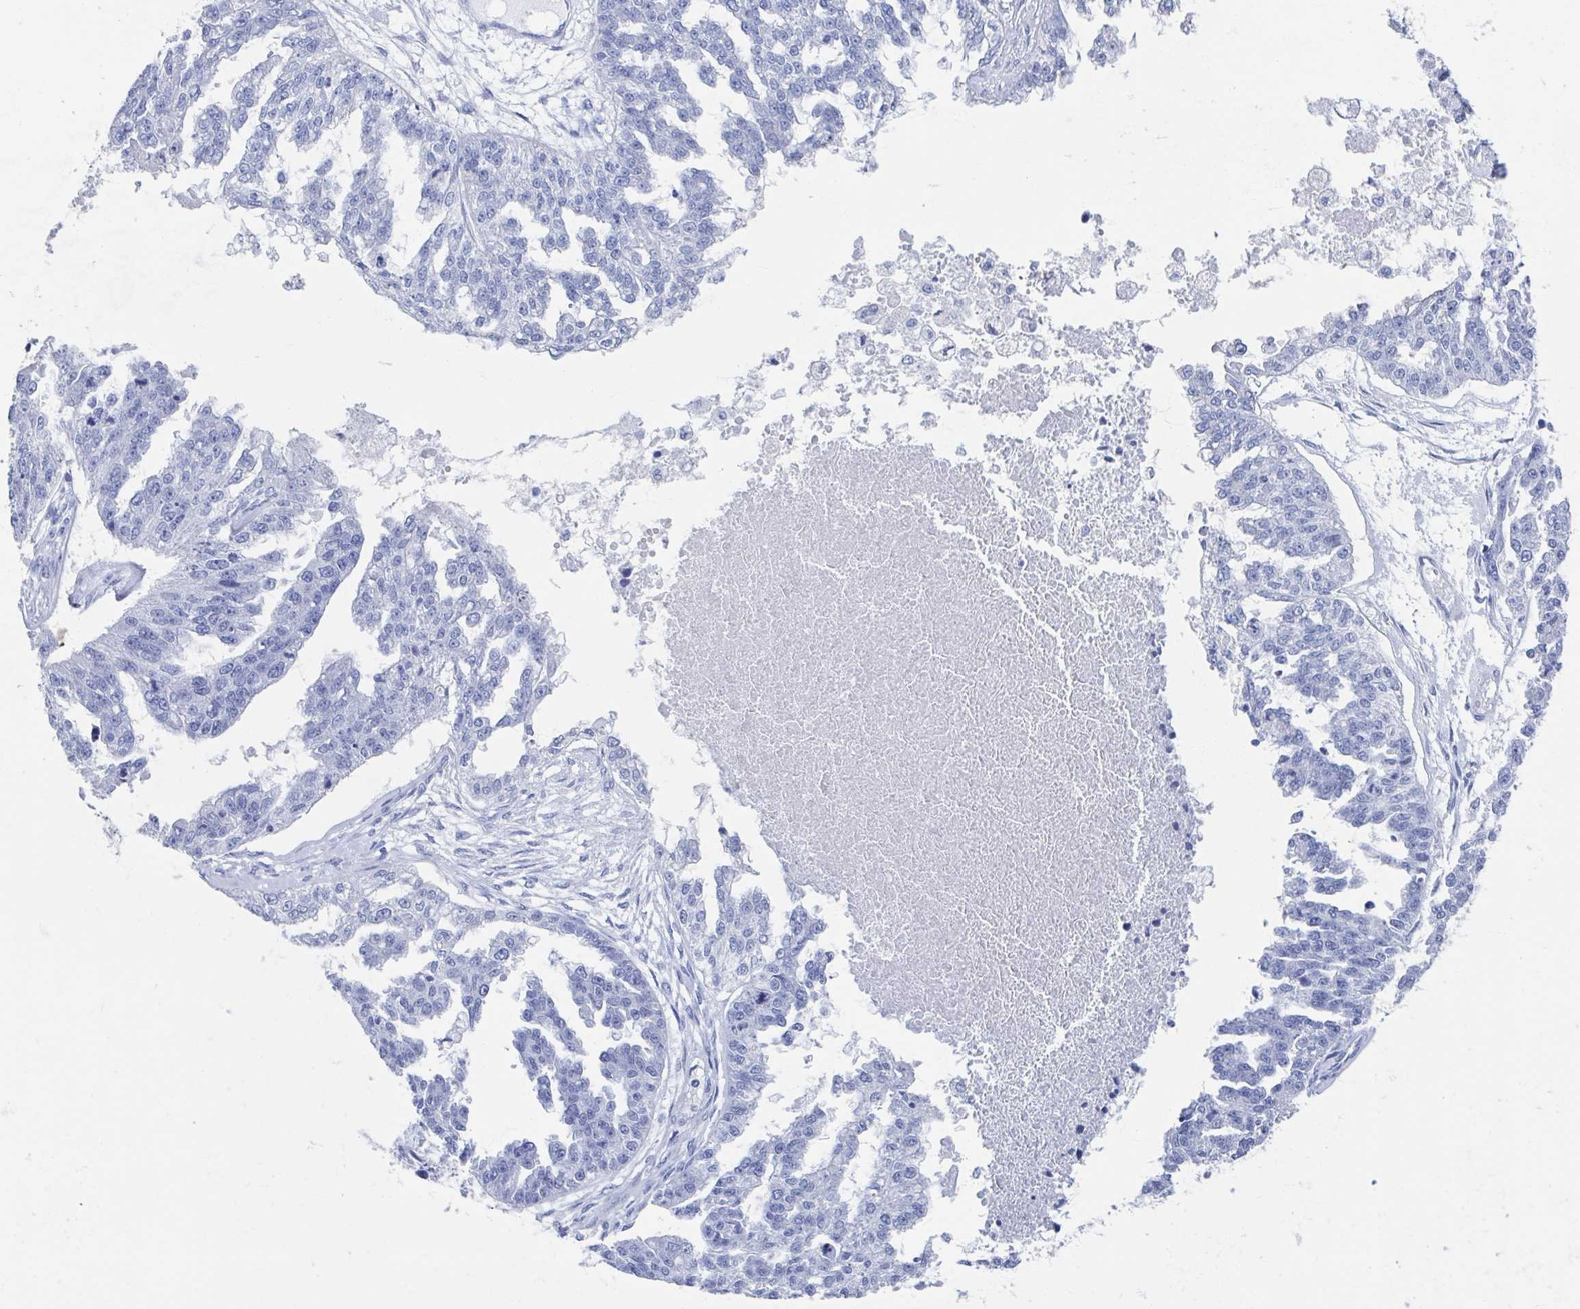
{"staining": {"intensity": "negative", "quantity": "none", "location": "none"}, "tissue": "ovarian cancer", "cell_type": "Tumor cells", "image_type": "cancer", "snomed": [{"axis": "morphology", "description": "Cystadenocarcinoma, serous, NOS"}, {"axis": "topography", "description": "Ovary"}], "caption": "Immunohistochemical staining of ovarian serous cystadenocarcinoma demonstrates no significant expression in tumor cells.", "gene": "SHCBP1L", "patient": {"sex": "female", "age": 58}}